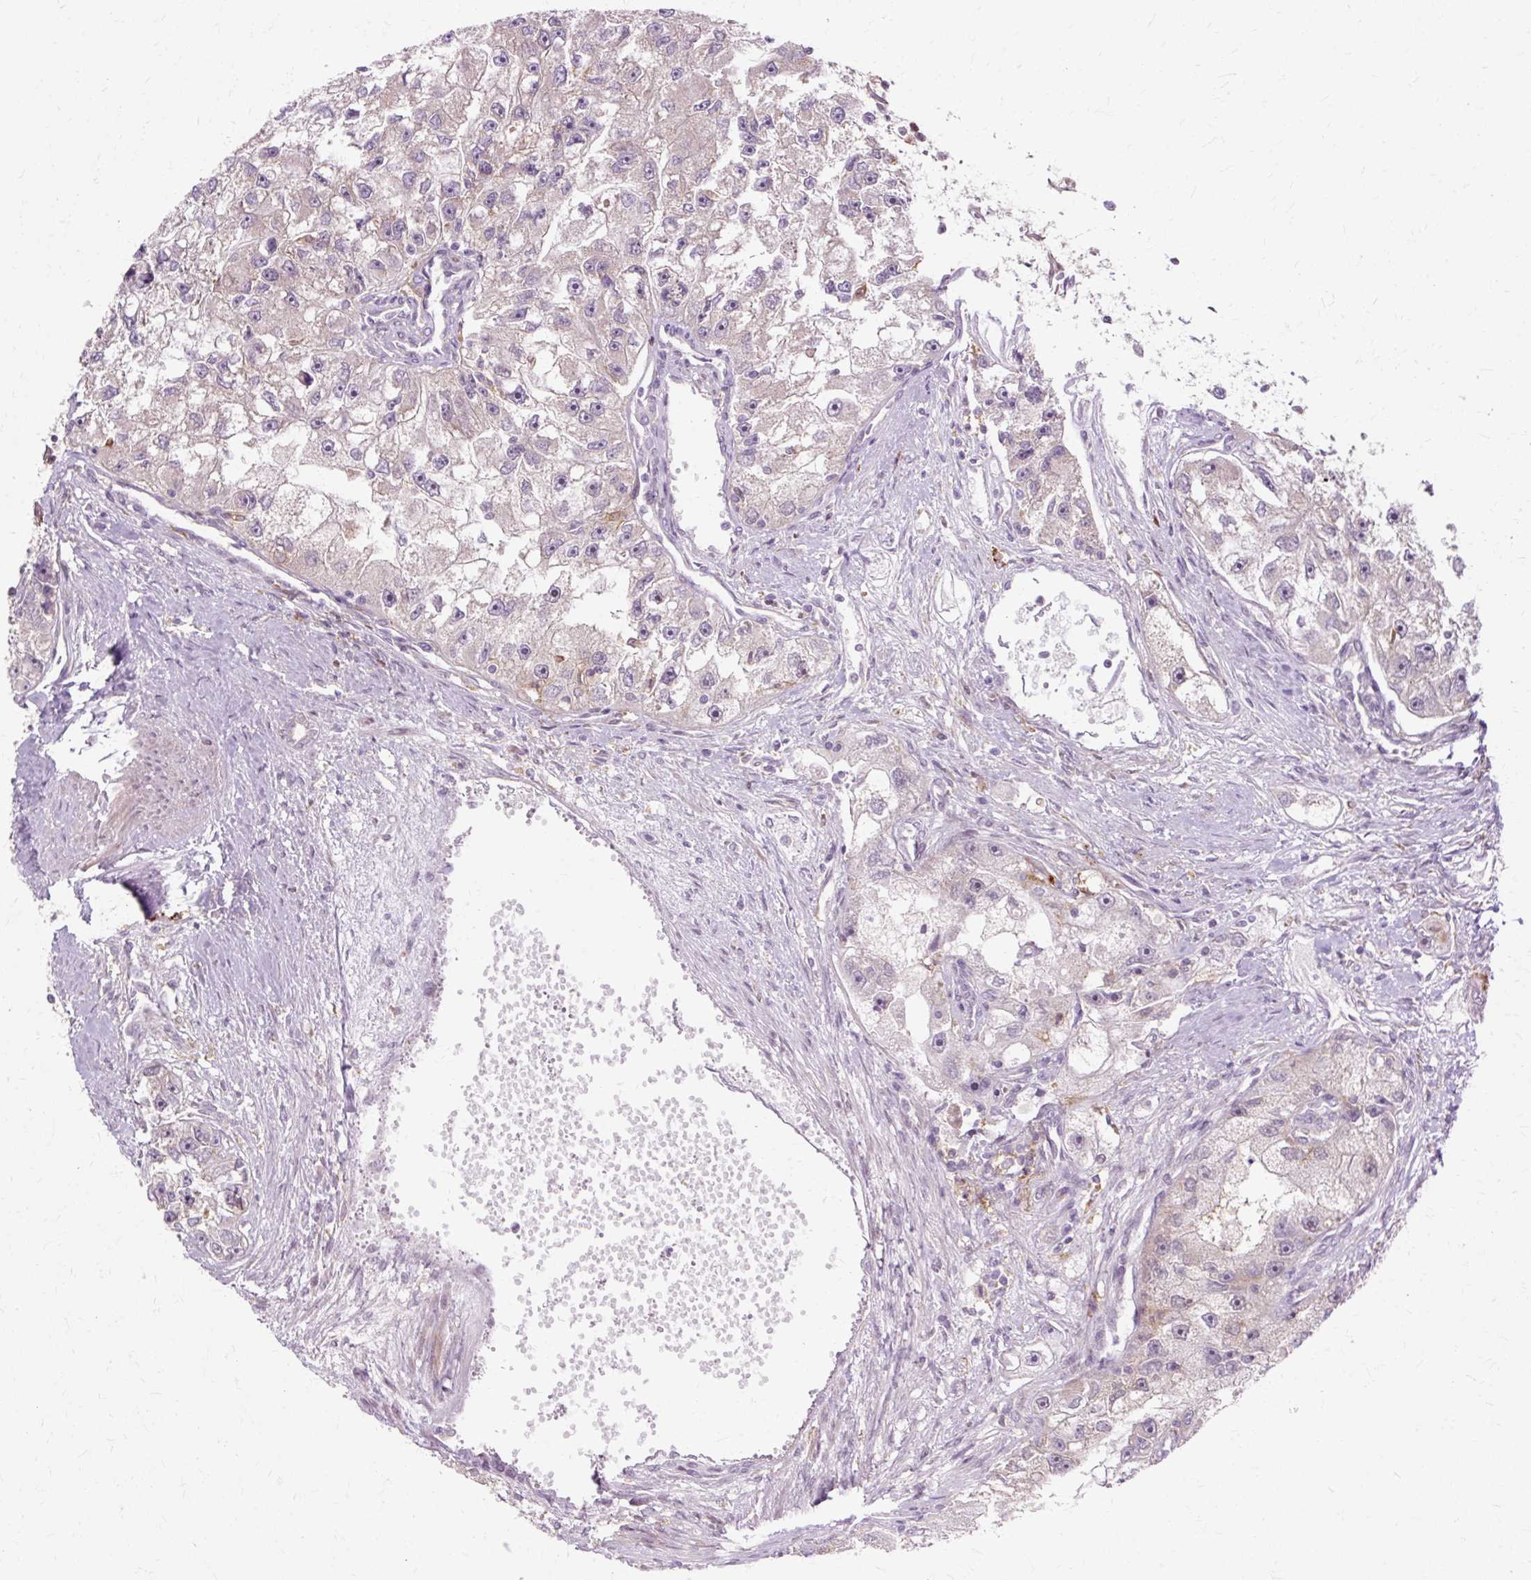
{"staining": {"intensity": "negative", "quantity": "none", "location": "none"}, "tissue": "renal cancer", "cell_type": "Tumor cells", "image_type": "cancer", "snomed": [{"axis": "morphology", "description": "Adenocarcinoma, NOS"}, {"axis": "topography", "description": "Kidney"}], "caption": "The IHC histopathology image has no significant staining in tumor cells of adenocarcinoma (renal) tissue.", "gene": "GEMIN2", "patient": {"sex": "male", "age": 63}}